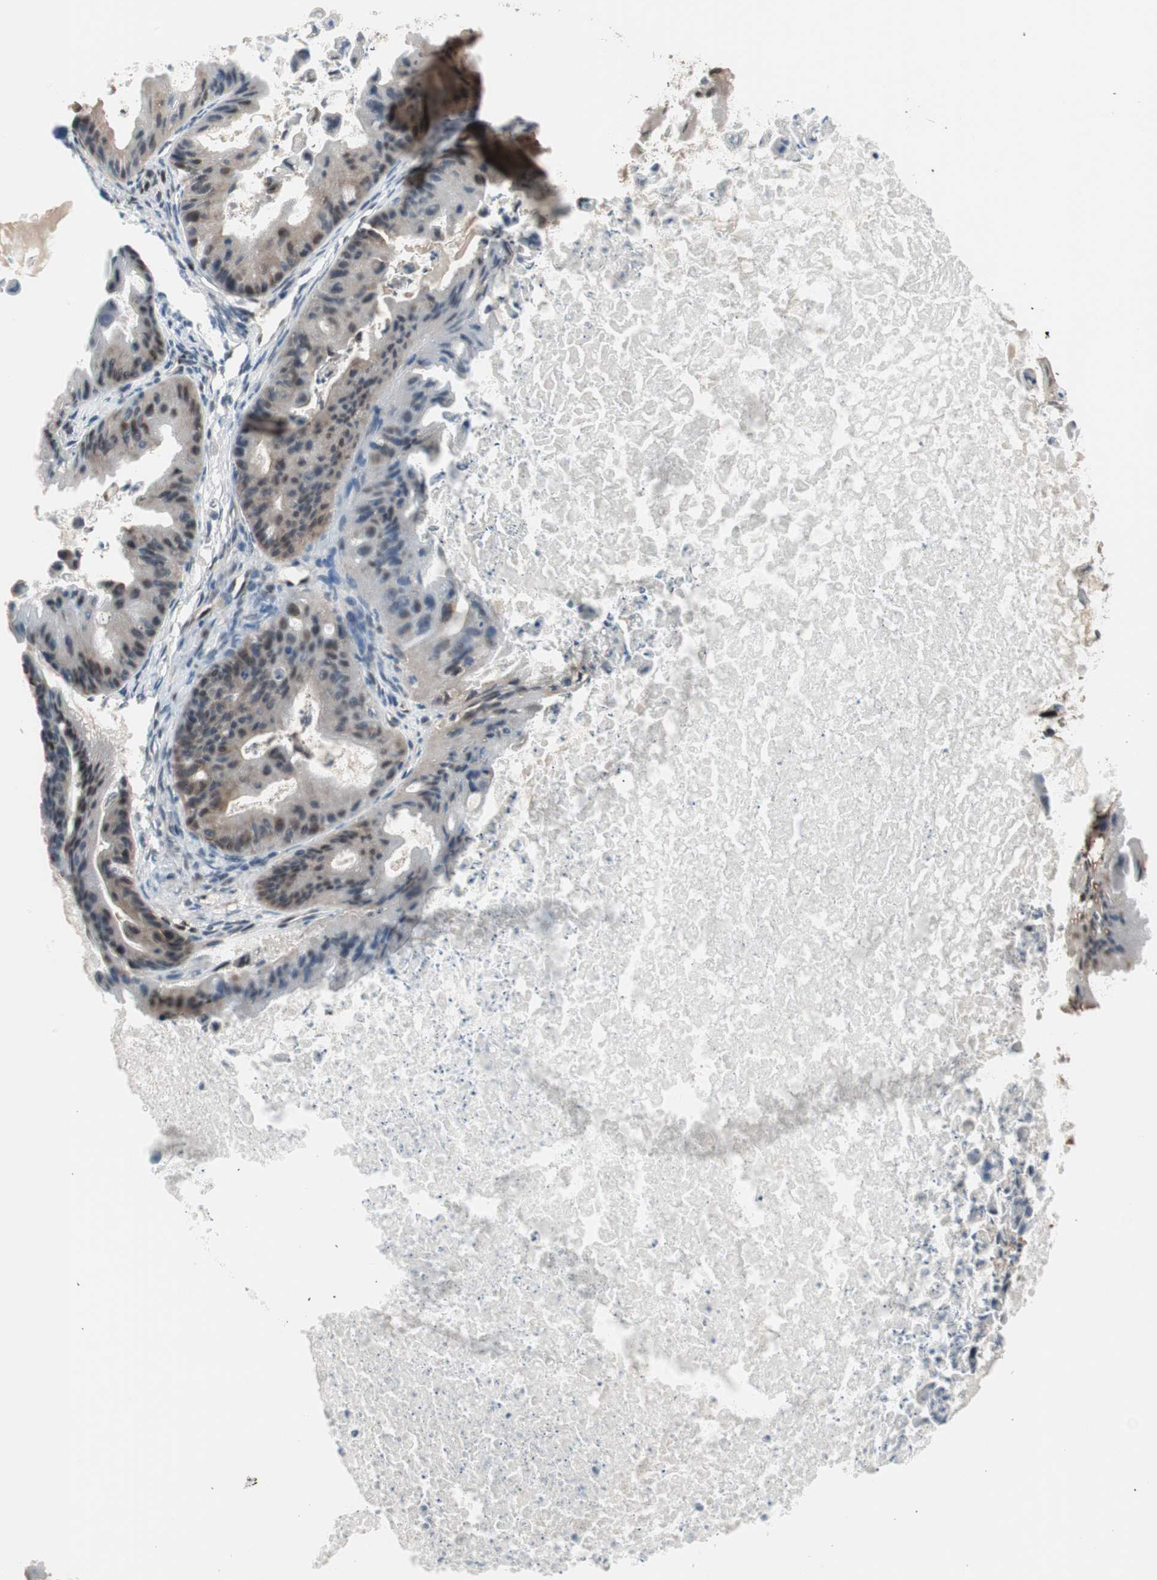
{"staining": {"intensity": "weak", "quantity": "<25%", "location": "cytoplasmic/membranous,nuclear"}, "tissue": "ovarian cancer", "cell_type": "Tumor cells", "image_type": "cancer", "snomed": [{"axis": "morphology", "description": "Cystadenocarcinoma, mucinous, NOS"}, {"axis": "topography", "description": "Ovary"}], "caption": "Tumor cells are negative for brown protein staining in ovarian mucinous cystadenocarcinoma. The staining is performed using DAB (3,3'-diaminobenzidine) brown chromogen with nuclei counter-stained in using hematoxylin.", "gene": "LONP2", "patient": {"sex": "female", "age": 37}}